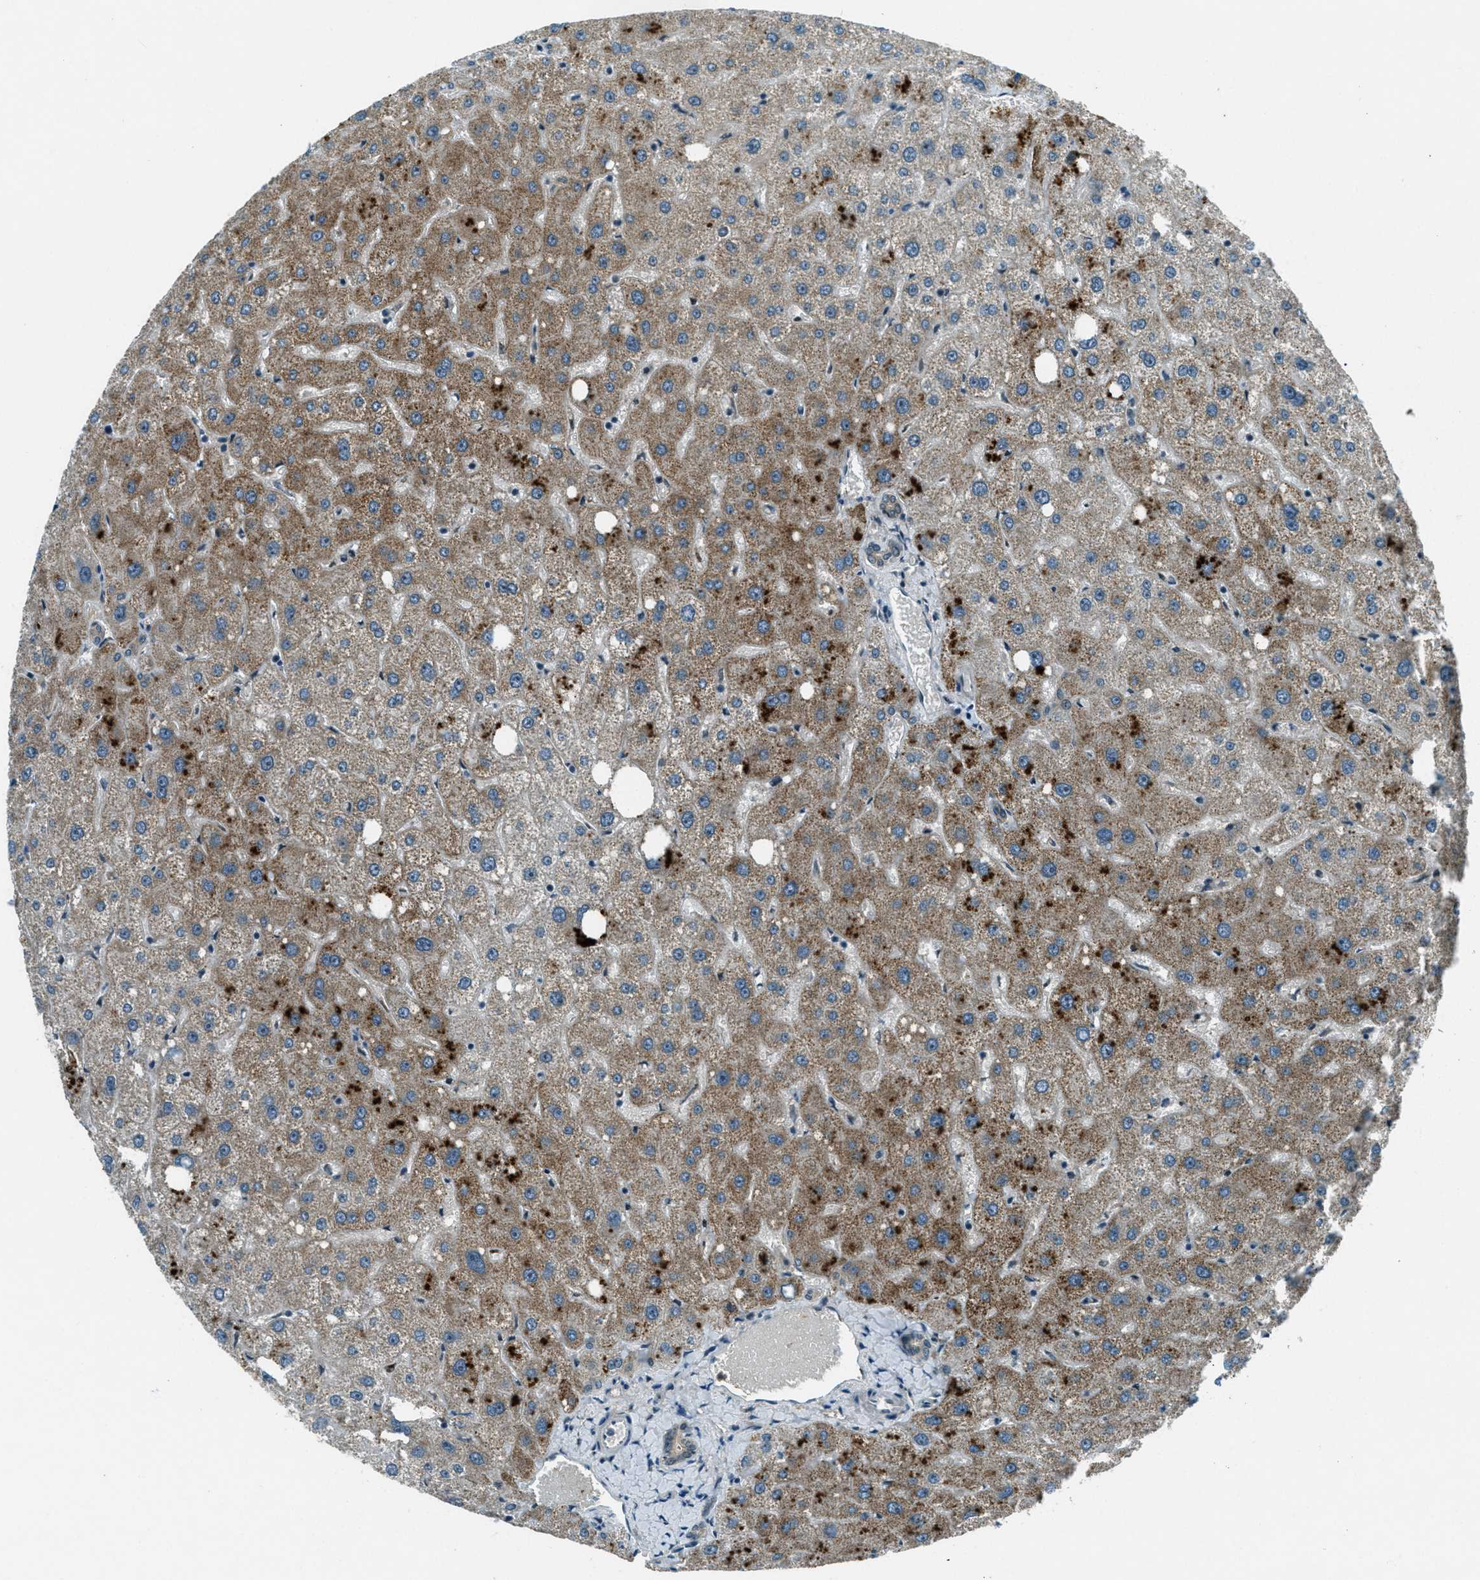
{"staining": {"intensity": "weak", "quantity": "<25%", "location": "cytoplasmic/membranous"}, "tissue": "liver", "cell_type": "Cholangiocytes", "image_type": "normal", "snomed": [{"axis": "morphology", "description": "Normal tissue, NOS"}, {"axis": "topography", "description": "Liver"}], "caption": "Immunohistochemistry (IHC) photomicrograph of benign liver: liver stained with DAB (3,3'-diaminobenzidine) reveals no significant protein staining in cholangiocytes.", "gene": "STK11", "patient": {"sex": "male", "age": 73}}